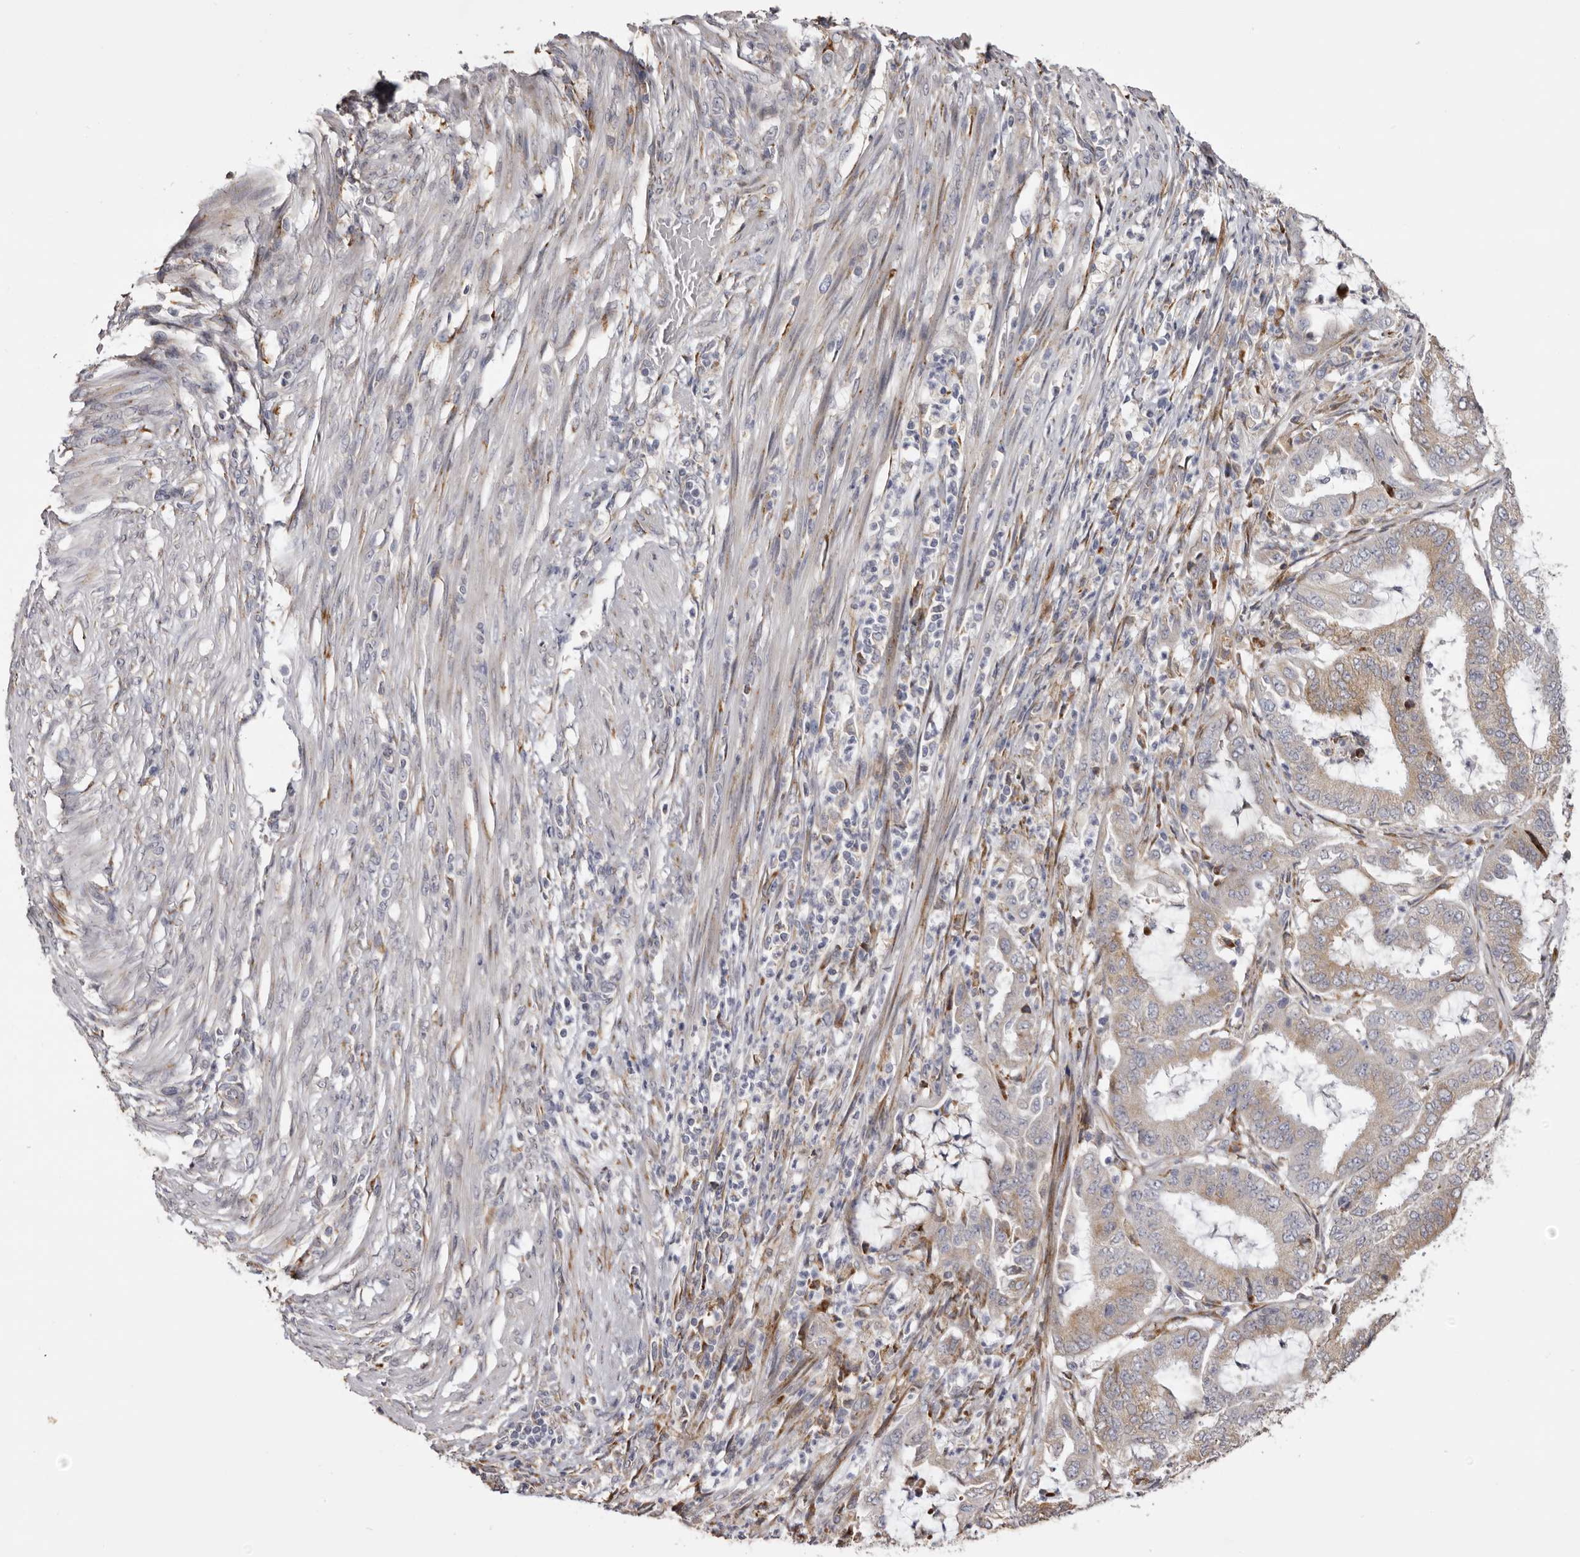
{"staining": {"intensity": "moderate", "quantity": "25%-75%", "location": "cytoplasmic/membranous"}, "tissue": "endometrial cancer", "cell_type": "Tumor cells", "image_type": "cancer", "snomed": [{"axis": "morphology", "description": "Adenocarcinoma, NOS"}, {"axis": "topography", "description": "Endometrium"}], "caption": "Brown immunohistochemical staining in endometrial cancer demonstrates moderate cytoplasmic/membranous staining in approximately 25%-75% of tumor cells.", "gene": "PIGX", "patient": {"sex": "female", "age": 51}}